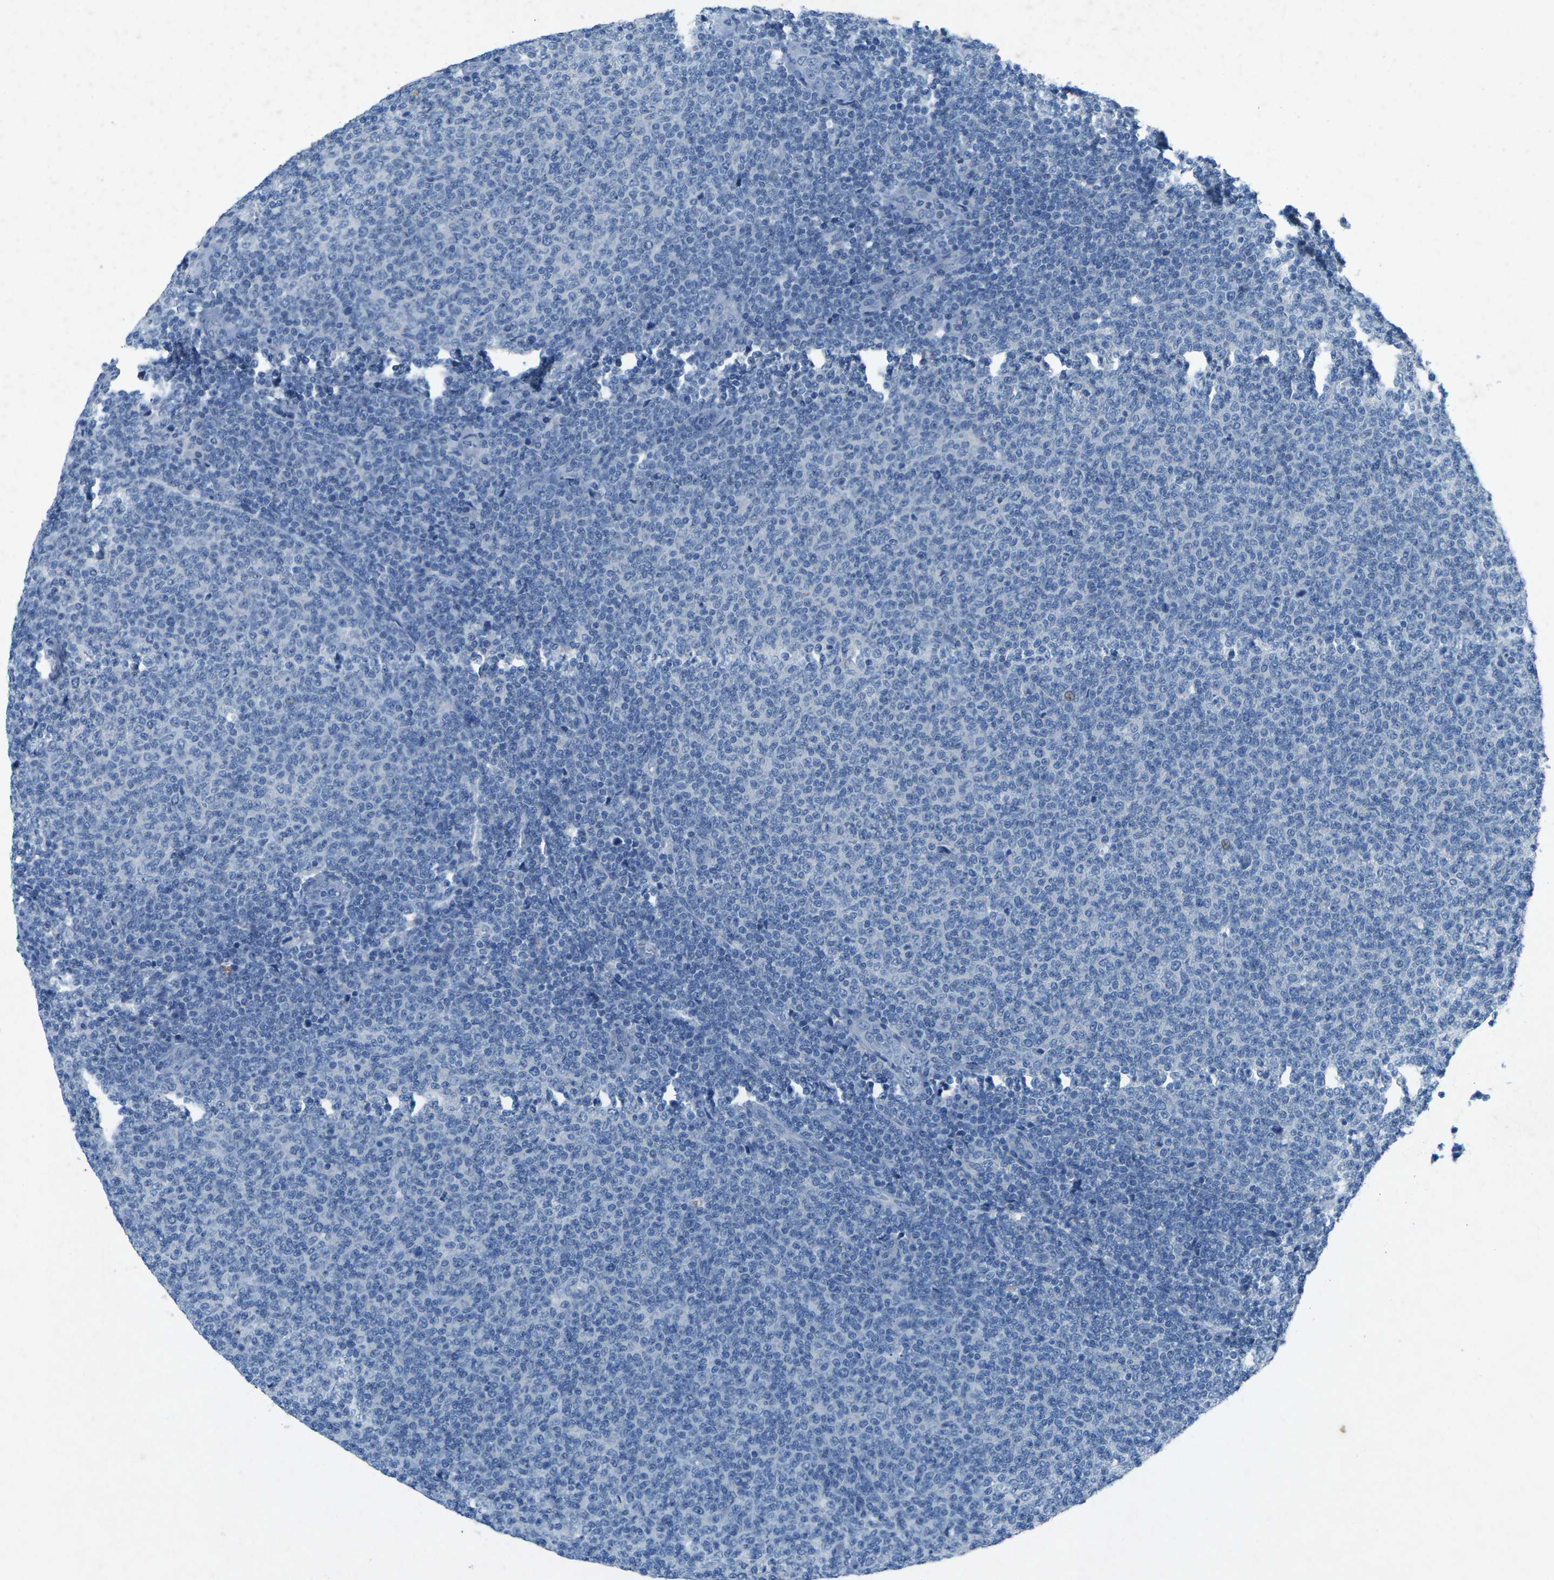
{"staining": {"intensity": "negative", "quantity": "none", "location": "none"}, "tissue": "lymphoma", "cell_type": "Tumor cells", "image_type": "cancer", "snomed": [{"axis": "morphology", "description": "Malignant lymphoma, non-Hodgkin's type, Low grade"}, {"axis": "topography", "description": "Lymph node"}], "caption": "This micrograph is of malignant lymphoma, non-Hodgkin's type (low-grade) stained with immunohistochemistry to label a protein in brown with the nuclei are counter-stained blue. There is no expression in tumor cells.", "gene": "PLG", "patient": {"sex": "male", "age": 66}}